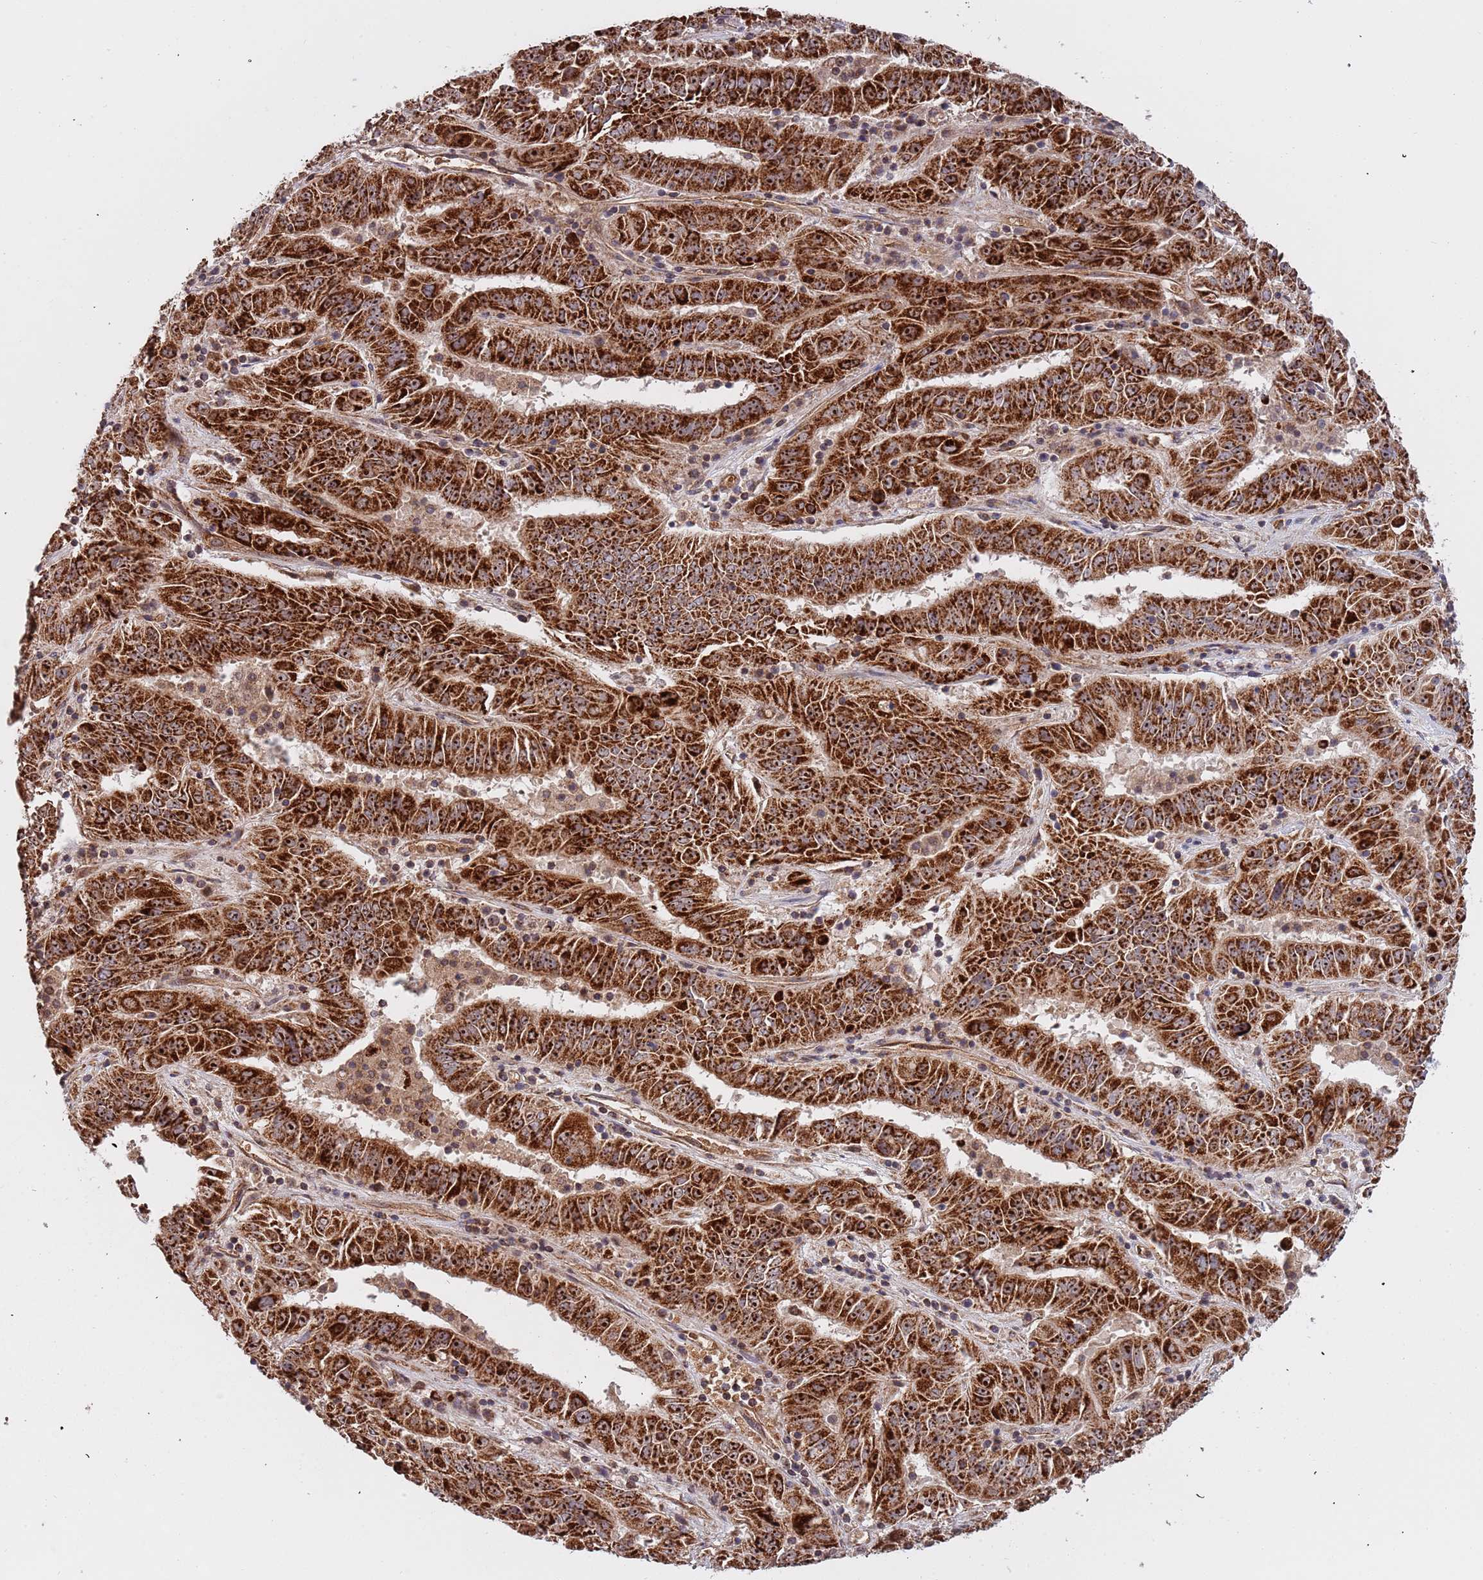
{"staining": {"intensity": "strong", "quantity": ">75%", "location": "cytoplasmic/membranous,nuclear"}, "tissue": "pancreatic cancer", "cell_type": "Tumor cells", "image_type": "cancer", "snomed": [{"axis": "morphology", "description": "Adenocarcinoma, NOS"}, {"axis": "topography", "description": "Pancreas"}], "caption": "This photomicrograph displays IHC staining of pancreatic cancer (adenocarcinoma), with high strong cytoplasmic/membranous and nuclear positivity in about >75% of tumor cells.", "gene": "DCHS1", "patient": {"sex": "male", "age": 63}}